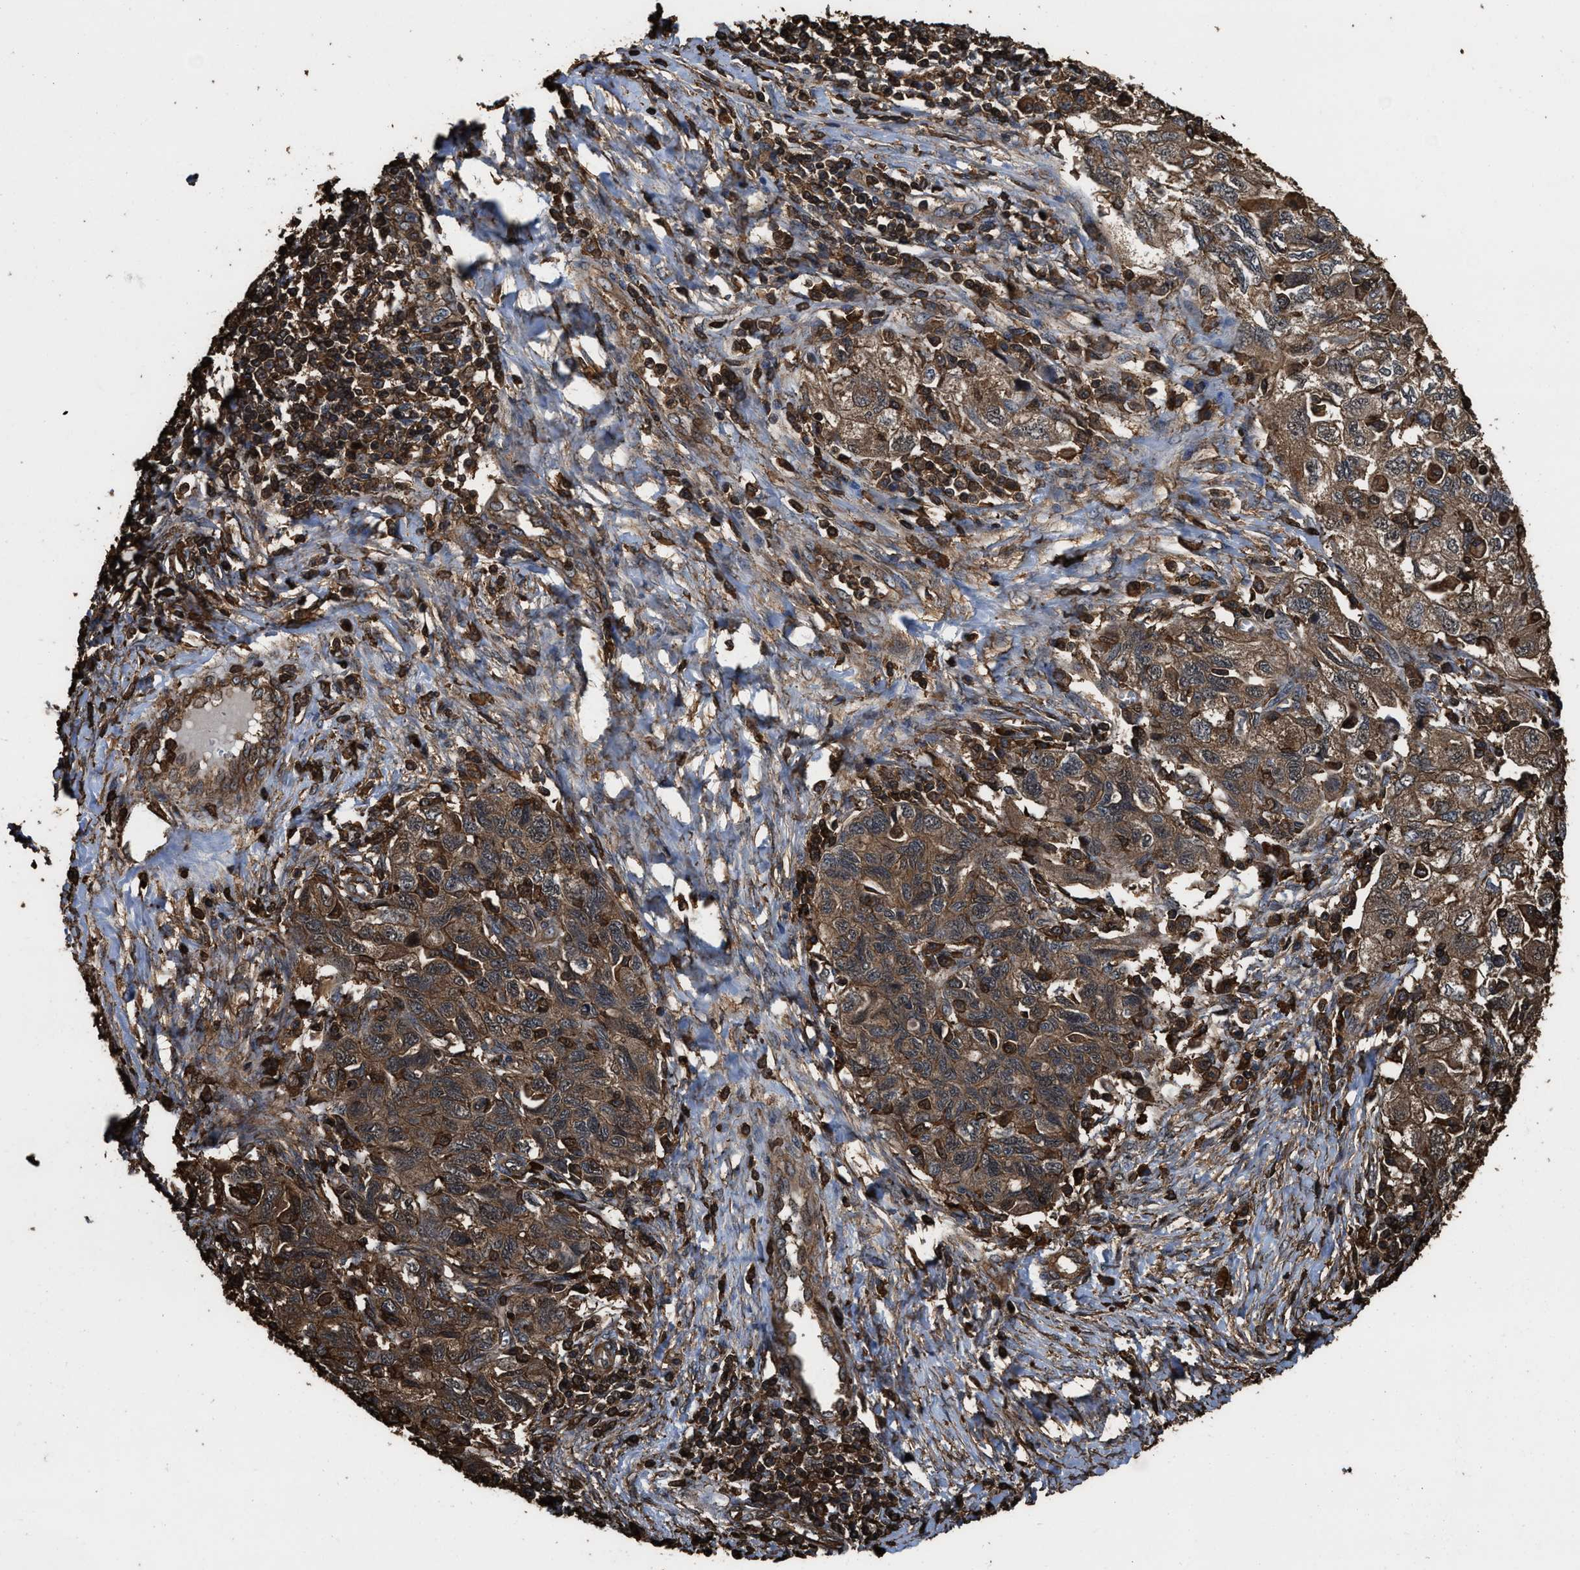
{"staining": {"intensity": "moderate", "quantity": ">75%", "location": "cytoplasmic/membranous"}, "tissue": "ovarian cancer", "cell_type": "Tumor cells", "image_type": "cancer", "snomed": [{"axis": "morphology", "description": "Carcinoma, NOS"}, {"axis": "morphology", "description": "Cystadenocarcinoma, serous, NOS"}, {"axis": "topography", "description": "Ovary"}], "caption": "Immunohistochemical staining of ovarian carcinoma reveals medium levels of moderate cytoplasmic/membranous protein positivity in about >75% of tumor cells.", "gene": "KBTBD2", "patient": {"sex": "female", "age": 69}}